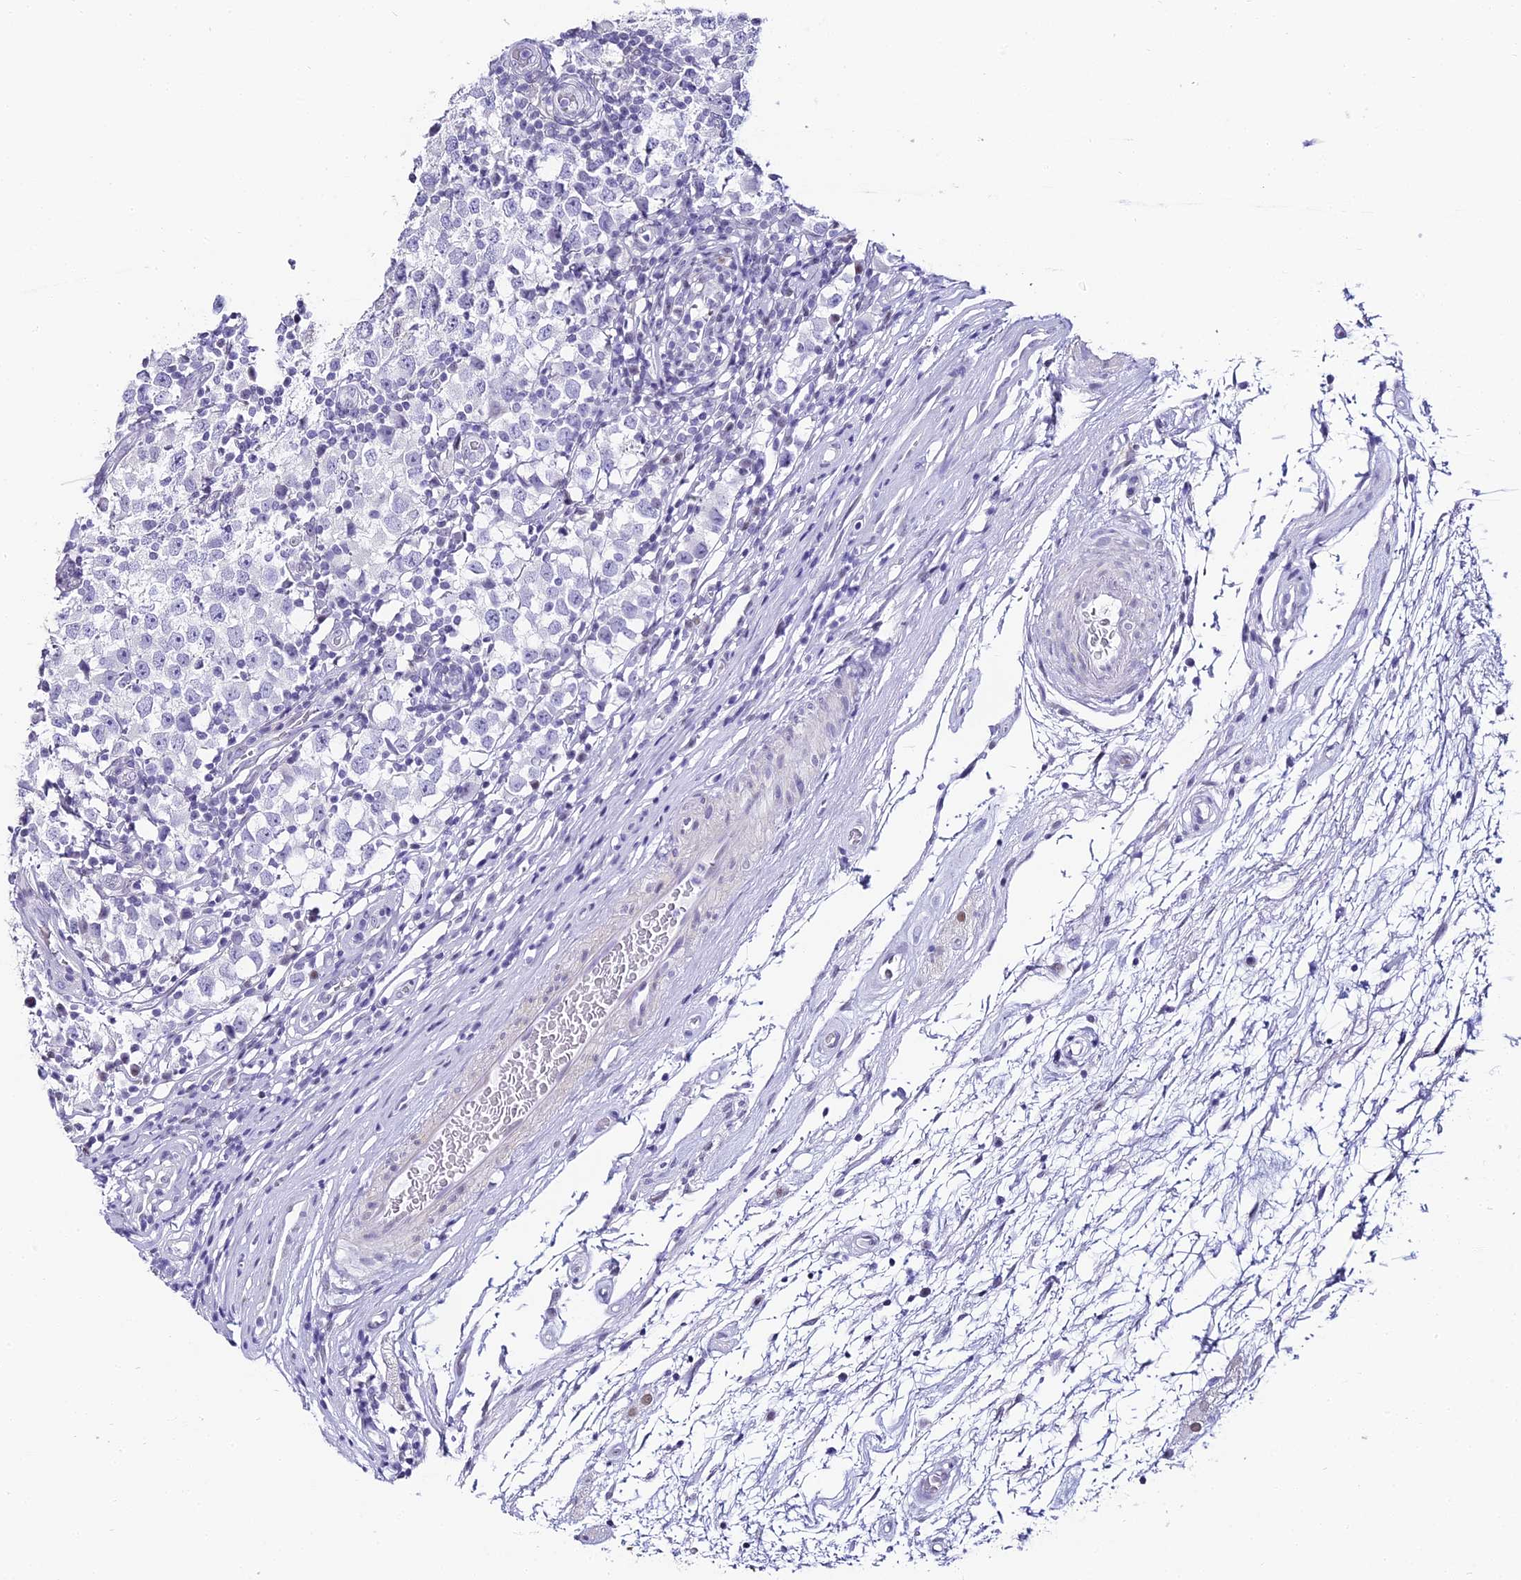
{"staining": {"intensity": "negative", "quantity": "none", "location": "none"}, "tissue": "testis cancer", "cell_type": "Tumor cells", "image_type": "cancer", "snomed": [{"axis": "morphology", "description": "Seminoma, NOS"}, {"axis": "topography", "description": "Testis"}], "caption": "Tumor cells show no significant protein expression in testis seminoma. (Stains: DAB (3,3'-diaminobenzidine) immunohistochemistry (IHC) with hematoxylin counter stain, Microscopy: brightfield microscopy at high magnification).", "gene": "ABHD14A-ACY1", "patient": {"sex": "male", "age": 65}}